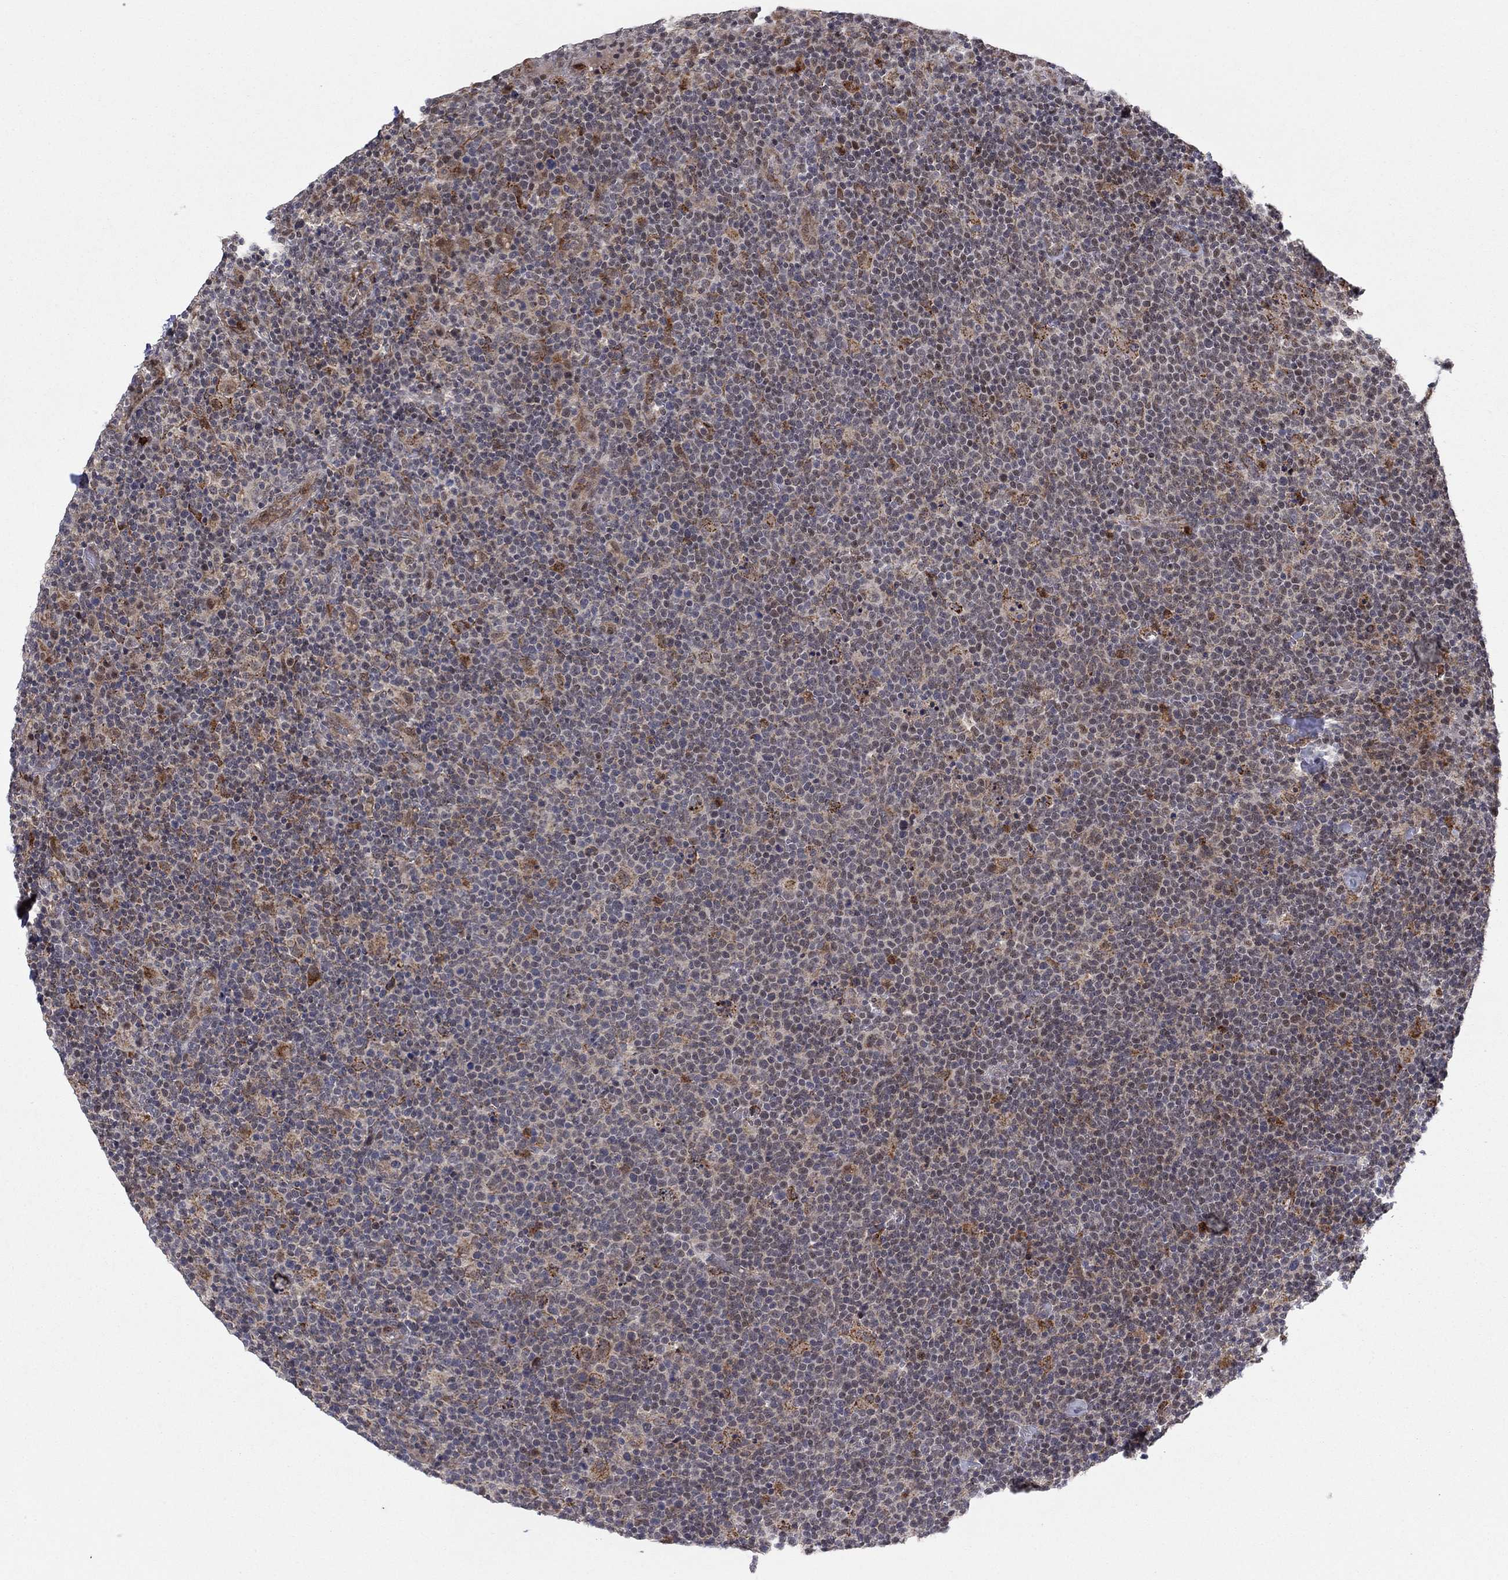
{"staining": {"intensity": "moderate", "quantity": "<25%", "location": "cytoplasmic/membranous"}, "tissue": "lymphoma", "cell_type": "Tumor cells", "image_type": "cancer", "snomed": [{"axis": "morphology", "description": "Malignant lymphoma, non-Hodgkin's type, High grade"}, {"axis": "topography", "description": "Lymph node"}], "caption": "This is an image of IHC staining of lymphoma, which shows moderate expression in the cytoplasmic/membranous of tumor cells.", "gene": "ZNF395", "patient": {"sex": "male", "age": 61}}